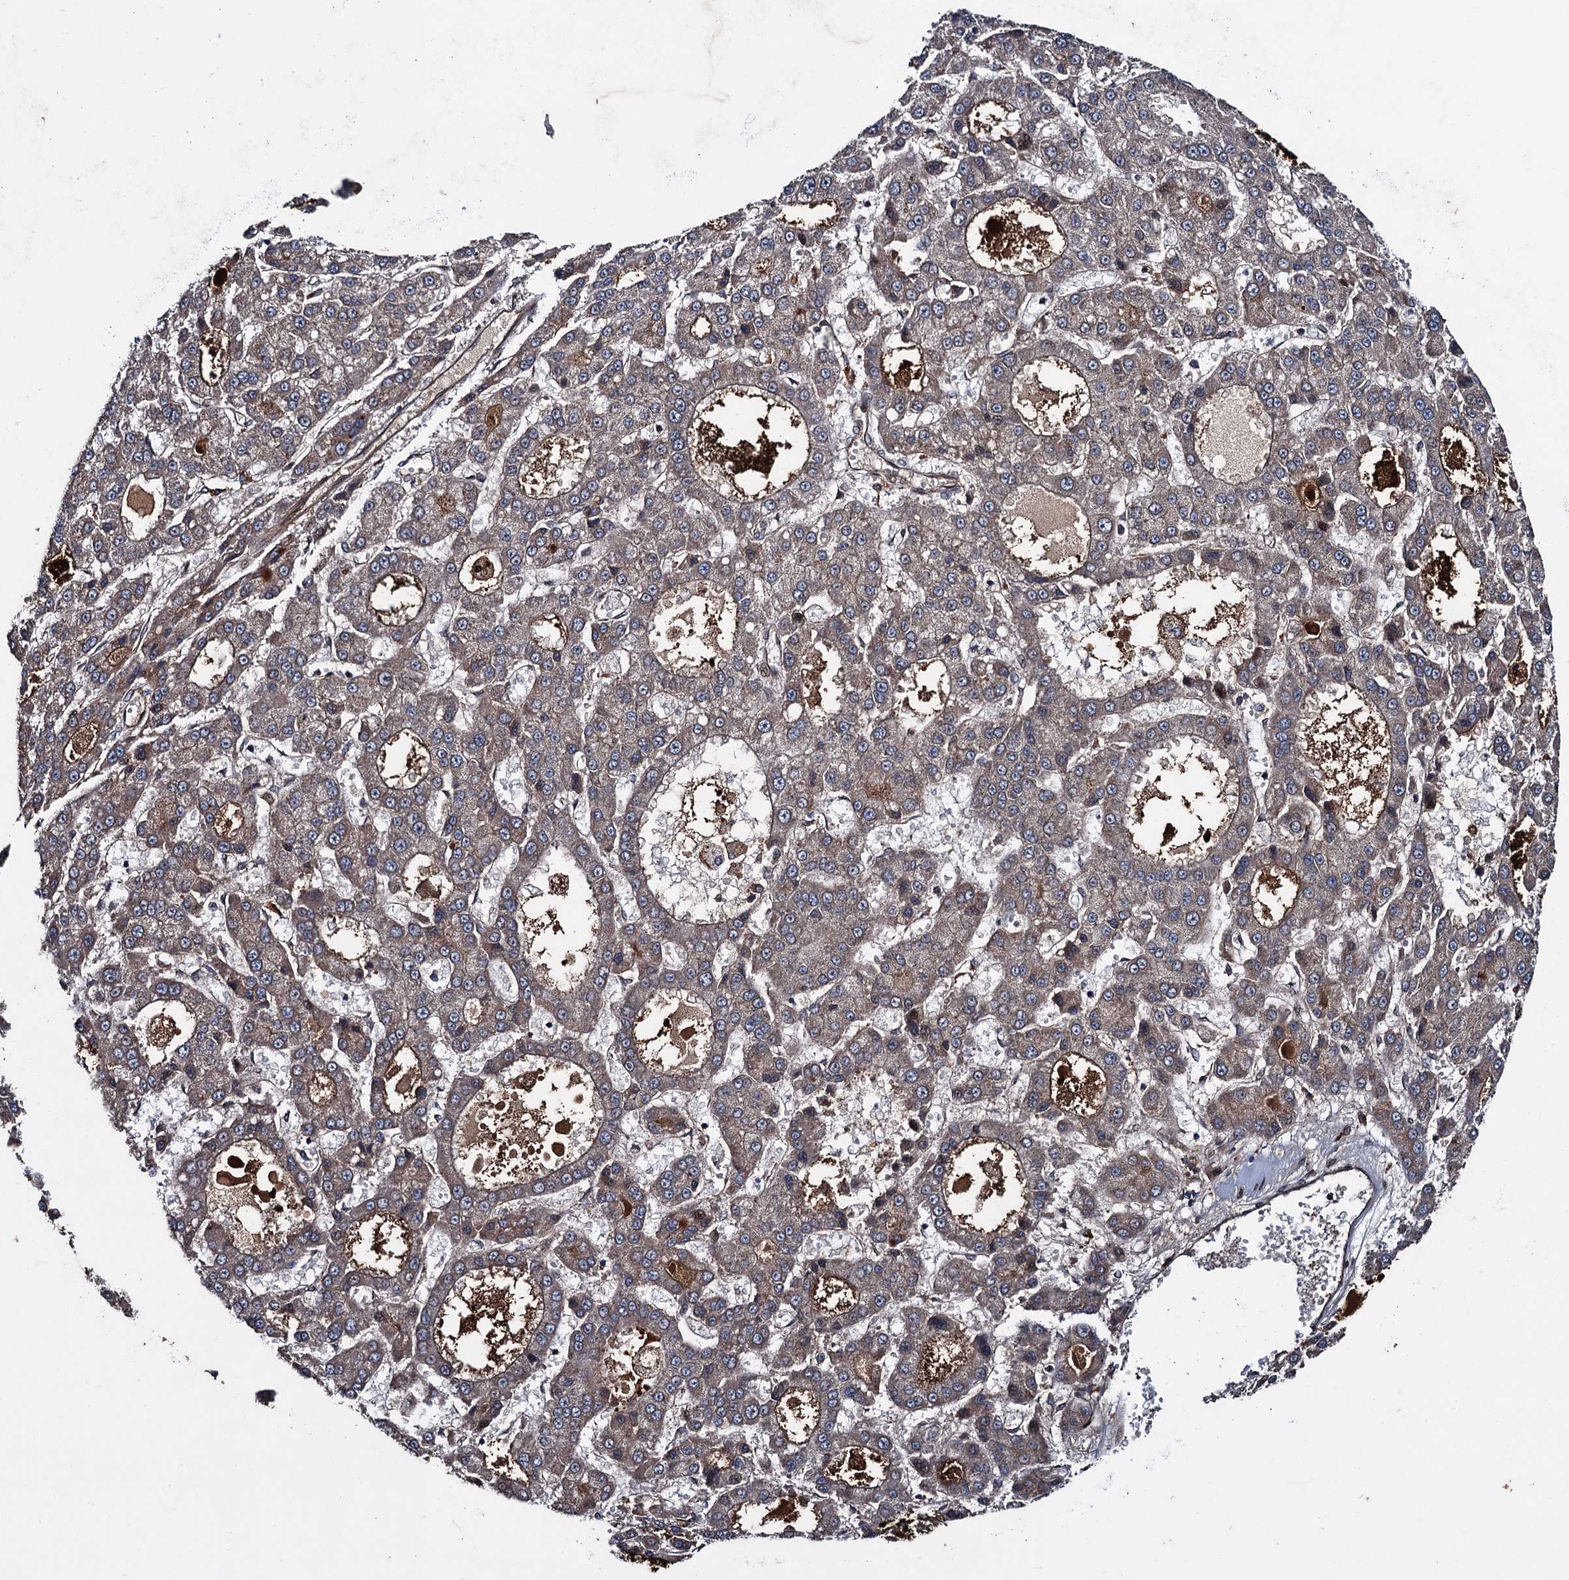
{"staining": {"intensity": "moderate", "quantity": ">75%", "location": "cytoplasmic/membranous"}, "tissue": "liver cancer", "cell_type": "Tumor cells", "image_type": "cancer", "snomed": [{"axis": "morphology", "description": "Carcinoma, Hepatocellular, NOS"}, {"axis": "topography", "description": "Liver"}], "caption": "An immunohistochemistry photomicrograph of tumor tissue is shown. Protein staining in brown labels moderate cytoplasmic/membranous positivity in hepatocellular carcinoma (liver) within tumor cells.", "gene": "RHOBTB1", "patient": {"sex": "male", "age": 70}}